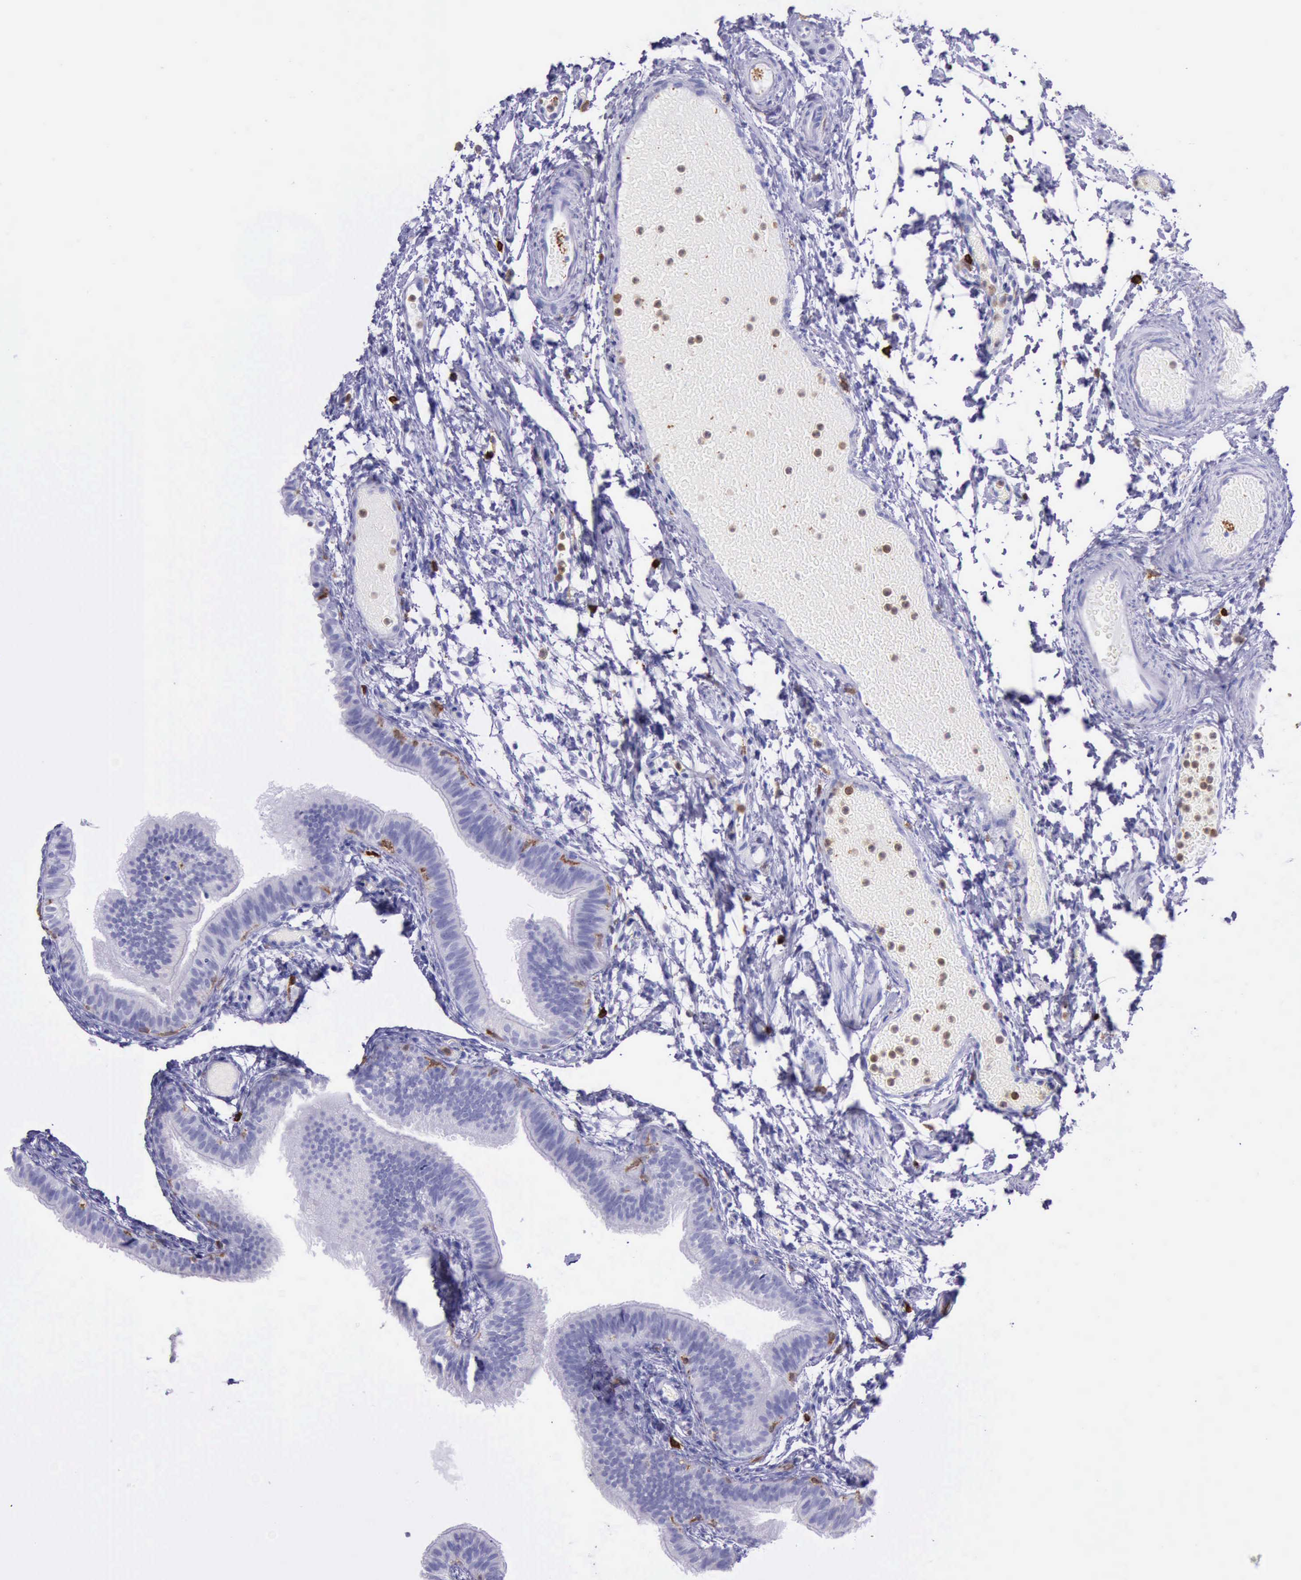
{"staining": {"intensity": "negative", "quantity": "none", "location": "none"}, "tissue": "fallopian tube", "cell_type": "Glandular cells", "image_type": "normal", "snomed": [{"axis": "morphology", "description": "Normal tissue, NOS"}, {"axis": "morphology", "description": "Dermoid, NOS"}, {"axis": "topography", "description": "Fallopian tube"}], "caption": "DAB (3,3'-diaminobenzidine) immunohistochemical staining of benign human fallopian tube shows no significant positivity in glandular cells.", "gene": "BTK", "patient": {"sex": "female", "age": 33}}